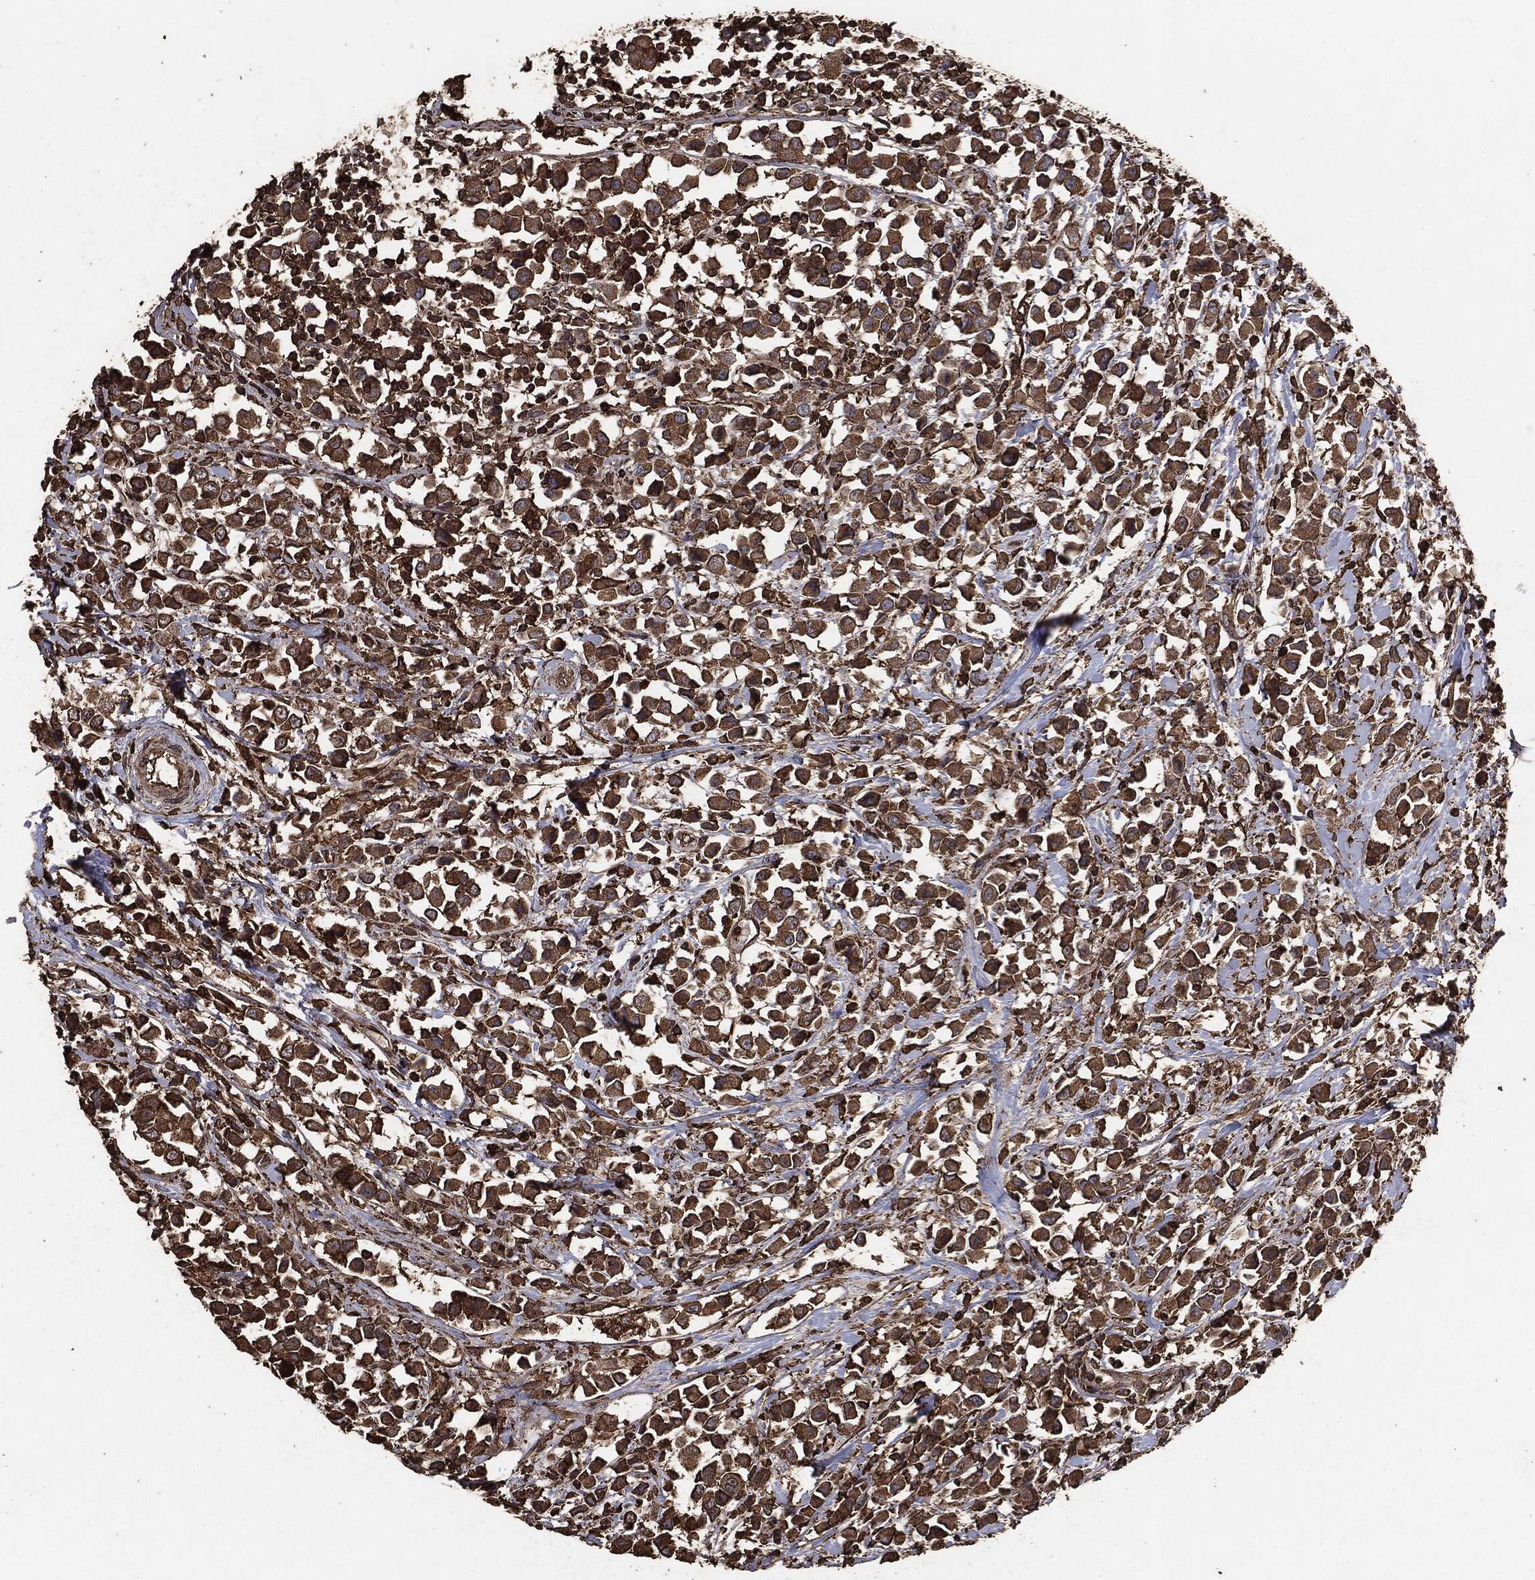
{"staining": {"intensity": "moderate", "quantity": ">75%", "location": "cytoplasmic/membranous"}, "tissue": "breast cancer", "cell_type": "Tumor cells", "image_type": "cancer", "snomed": [{"axis": "morphology", "description": "Duct carcinoma"}, {"axis": "topography", "description": "Breast"}], "caption": "The immunohistochemical stain shows moderate cytoplasmic/membranous staining in tumor cells of breast cancer tissue. Nuclei are stained in blue.", "gene": "MTOR", "patient": {"sex": "female", "age": 61}}